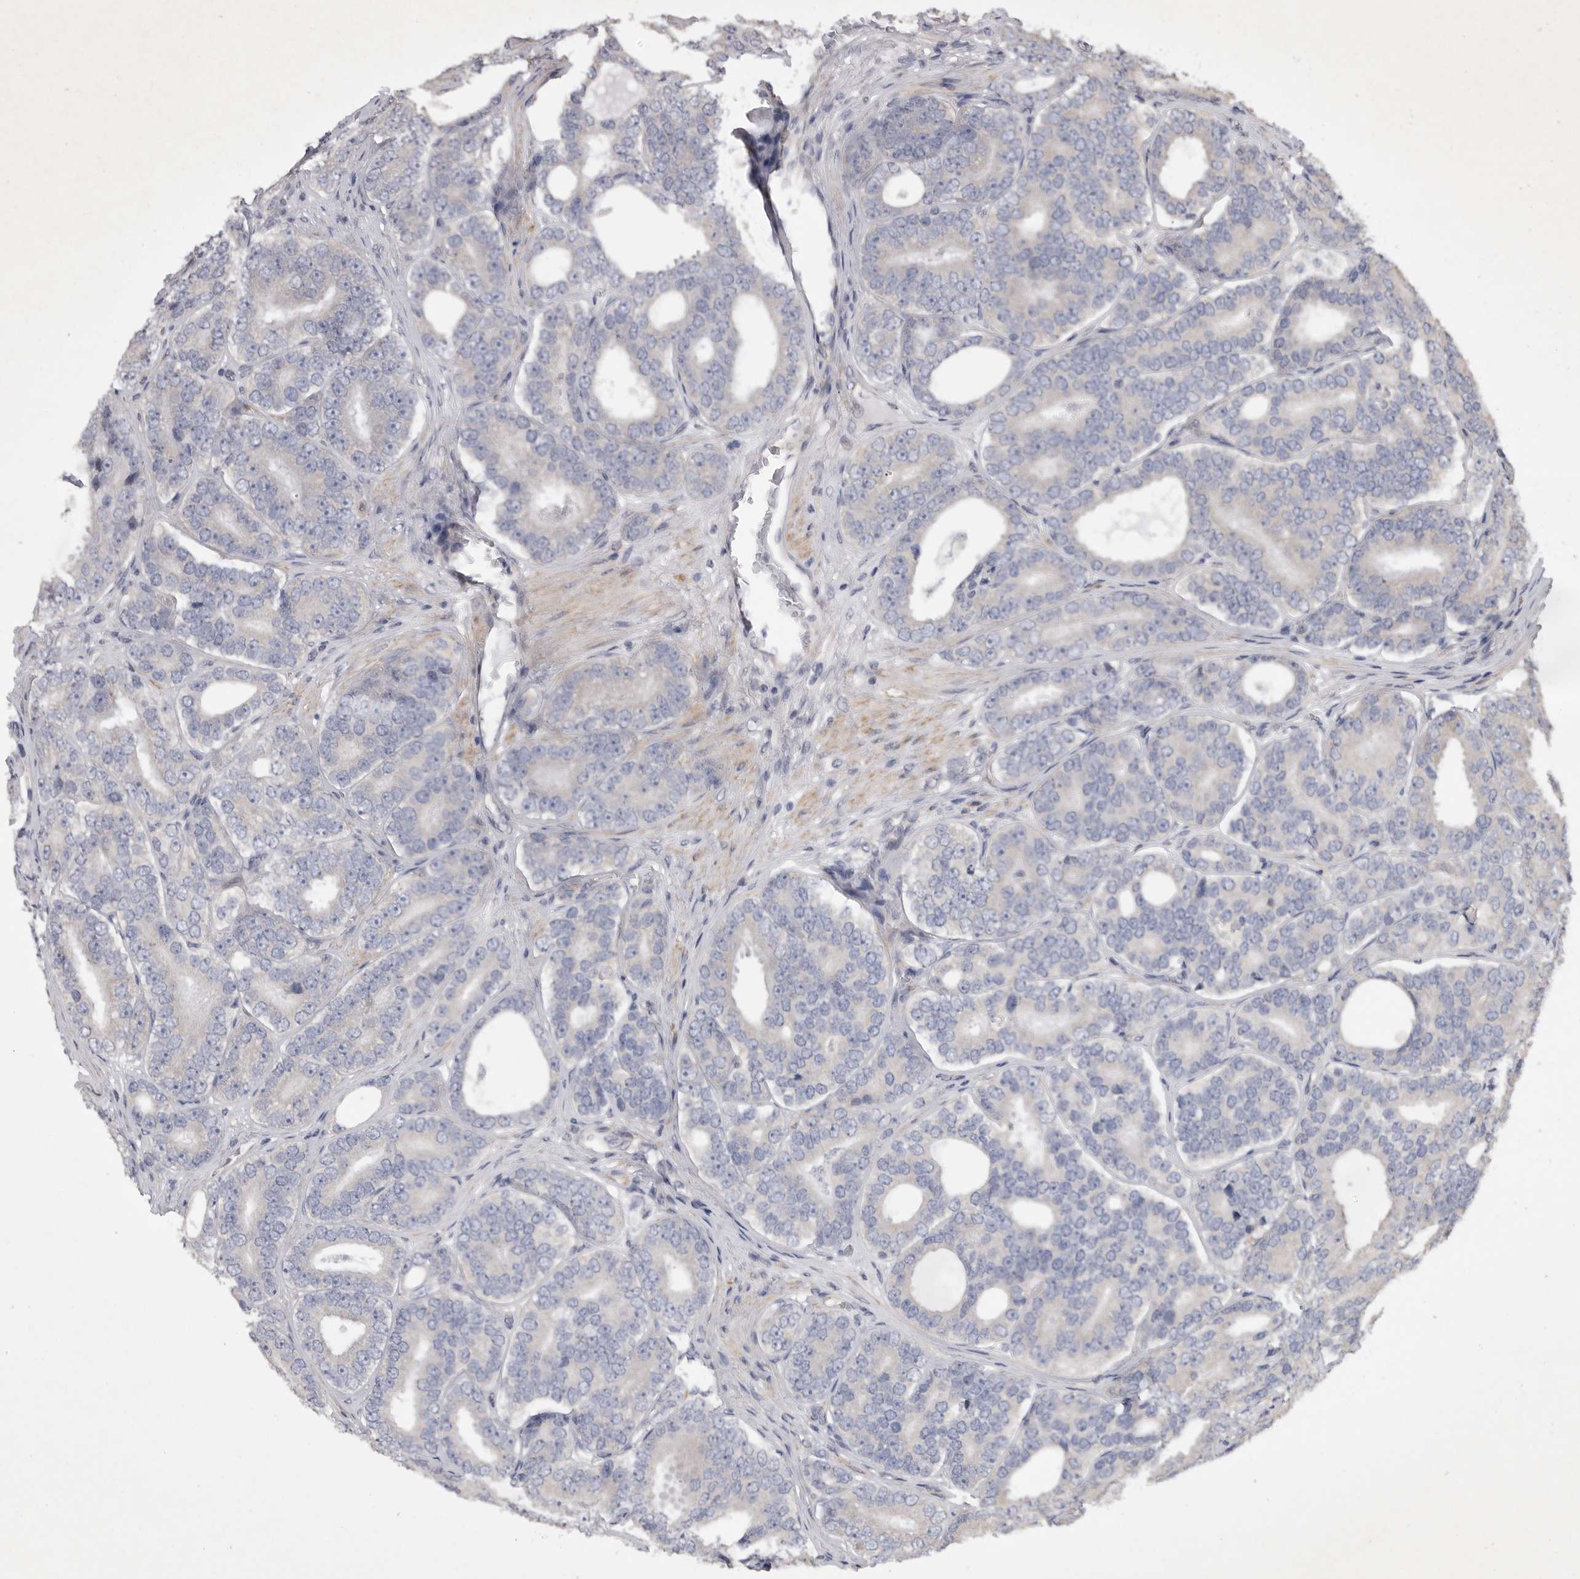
{"staining": {"intensity": "negative", "quantity": "none", "location": "none"}, "tissue": "prostate cancer", "cell_type": "Tumor cells", "image_type": "cancer", "snomed": [{"axis": "morphology", "description": "Adenocarcinoma, High grade"}, {"axis": "topography", "description": "Prostate"}], "caption": "High magnification brightfield microscopy of prostate cancer (adenocarcinoma (high-grade)) stained with DAB (3,3'-diaminobenzidine) (brown) and counterstained with hematoxylin (blue): tumor cells show no significant expression.", "gene": "EDEM3", "patient": {"sex": "male", "age": 56}}